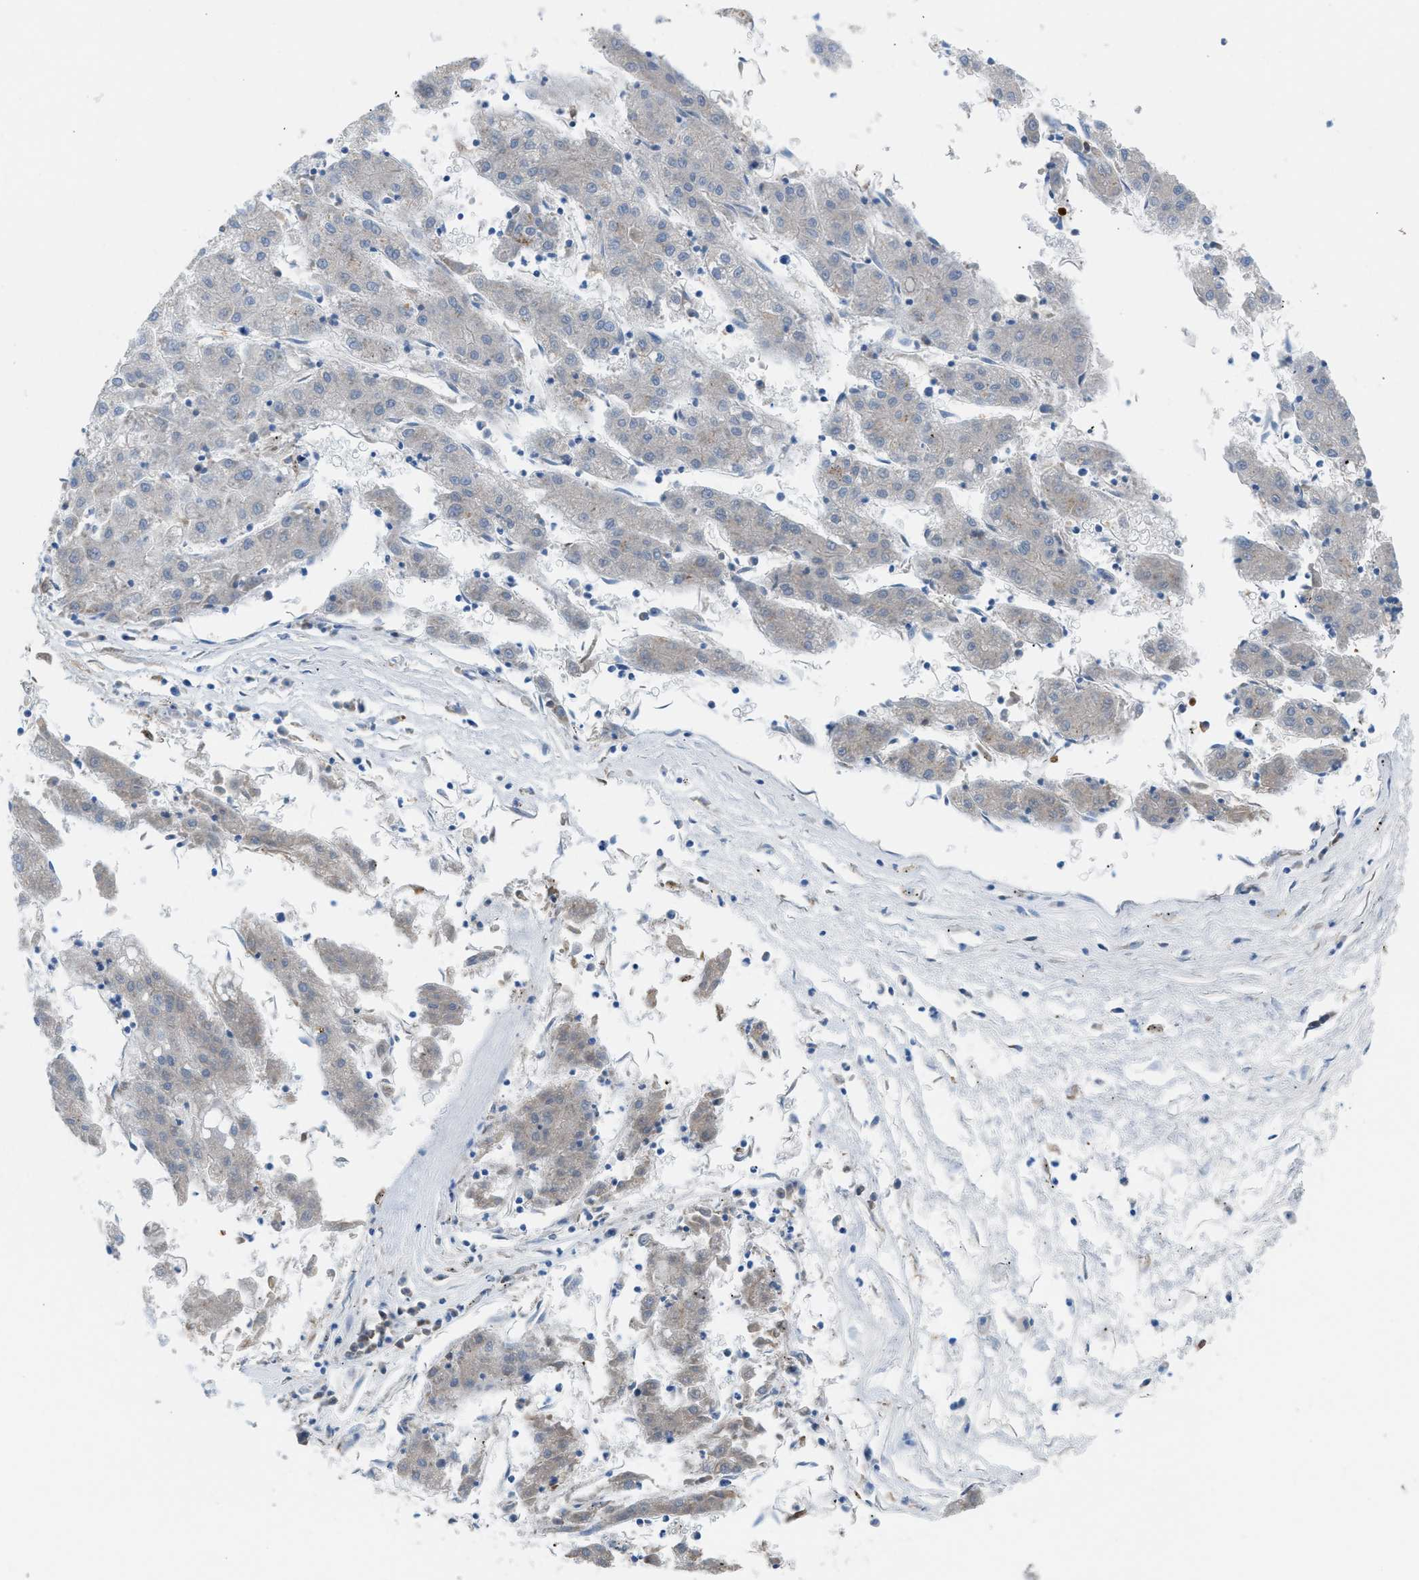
{"staining": {"intensity": "negative", "quantity": "none", "location": "none"}, "tissue": "liver cancer", "cell_type": "Tumor cells", "image_type": "cancer", "snomed": [{"axis": "morphology", "description": "Carcinoma, Hepatocellular, NOS"}, {"axis": "topography", "description": "Liver"}], "caption": "This is a image of immunohistochemistry staining of liver cancer (hepatocellular carcinoma), which shows no positivity in tumor cells.", "gene": "CA3", "patient": {"sex": "male", "age": 72}}